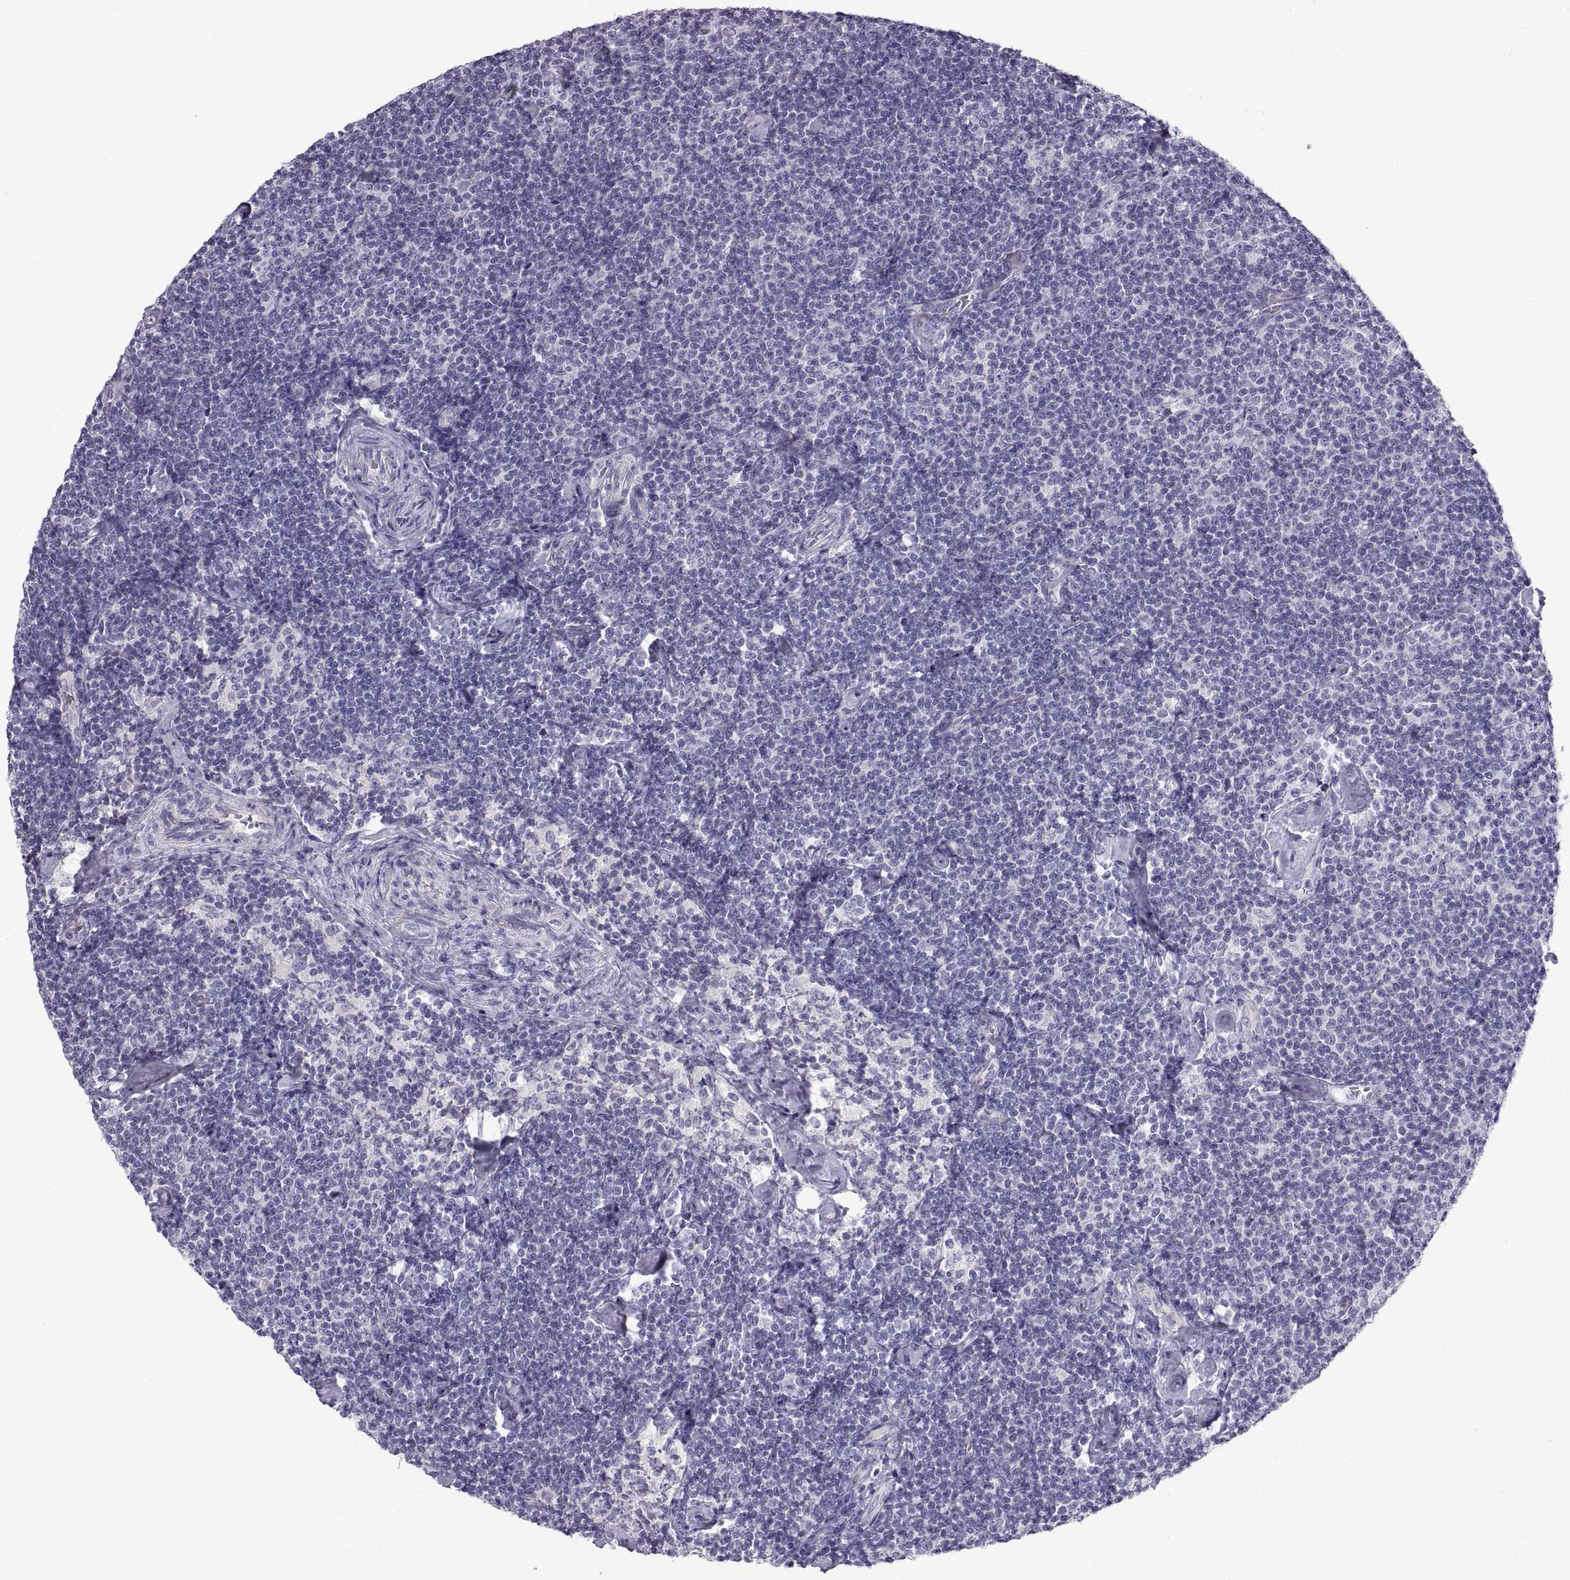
{"staining": {"intensity": "negative", "quantity": "none", "location": "none"}, "tissue": "lymphoma", "cell_type": "Tumor cells", "image_type": "cancer", "snomed": [{"axis": "morphology", "description": "Malignant lymphoma, non-Hodgkin's type, Low grade"}, {"axis": "topography", "description": "Lymph node"}], "caption": "DAB immunohistochemical staining of human malignant lymphoma, non-Hodgkin's type (low-grade) shows no significant expression in tumor cells.", "gene": "CRYBB3", "patient": {"sex": "male", "age": 81}}